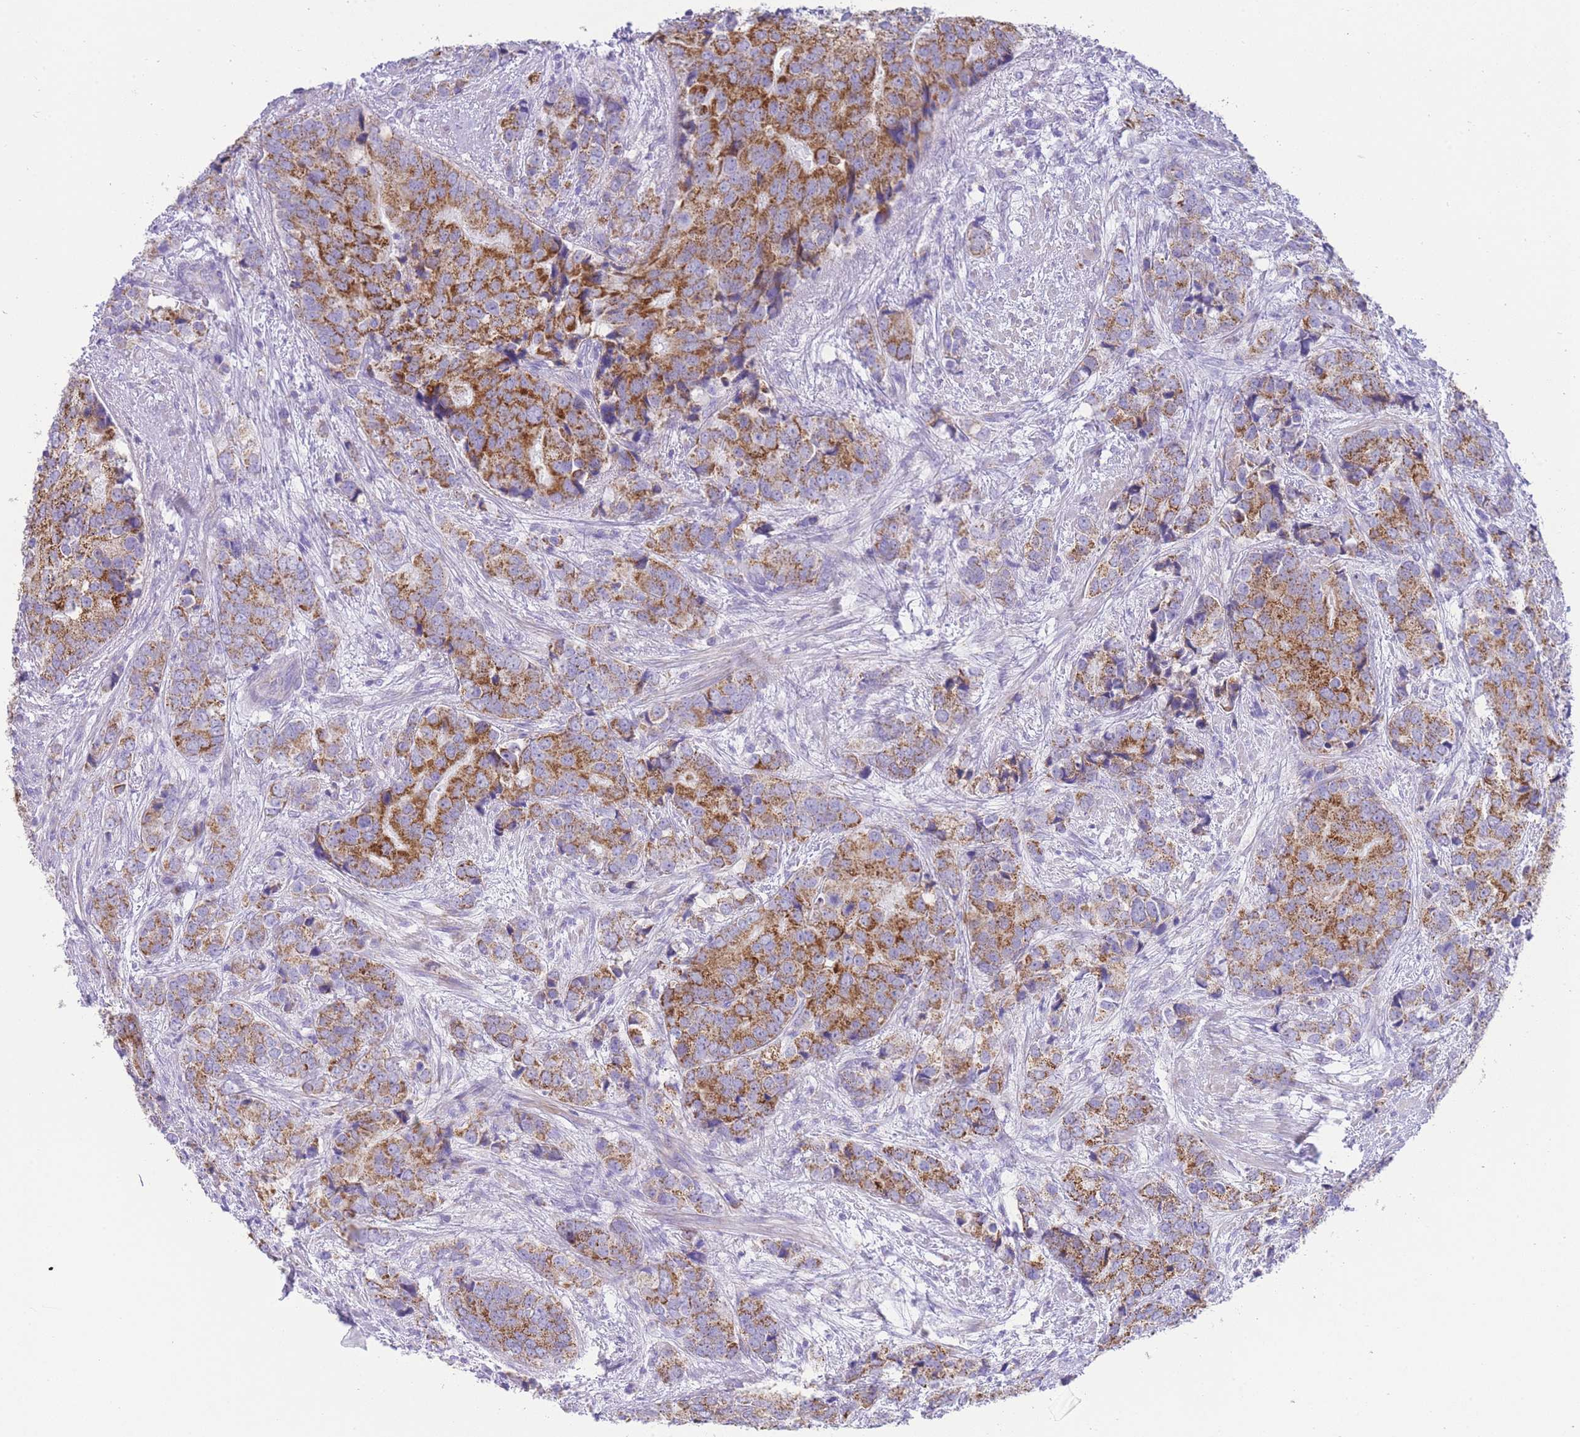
{"staining": {"intensity": "moderate", "quantity": "25%-75%", "location": "cytoplasmic/membranous"}, "tissue": "prostate cancer", "cell_type": "Tumor cells", "image_type": "cancer", "snomed": [{"axis": "morphology", "description": "Adenocarcinoma, High grade"}, {"axis": "topography", "description": "Prostate"}], "caption": "Prostate high-grade adenocarcinoma was stained to show a protein in brown. There is medium levels of moderate cytoplasmic/membranous expression in about 25%-75% of tumor cells.", "gene": "ACSM4", "patient": {"sex": "male", "age": 62}}